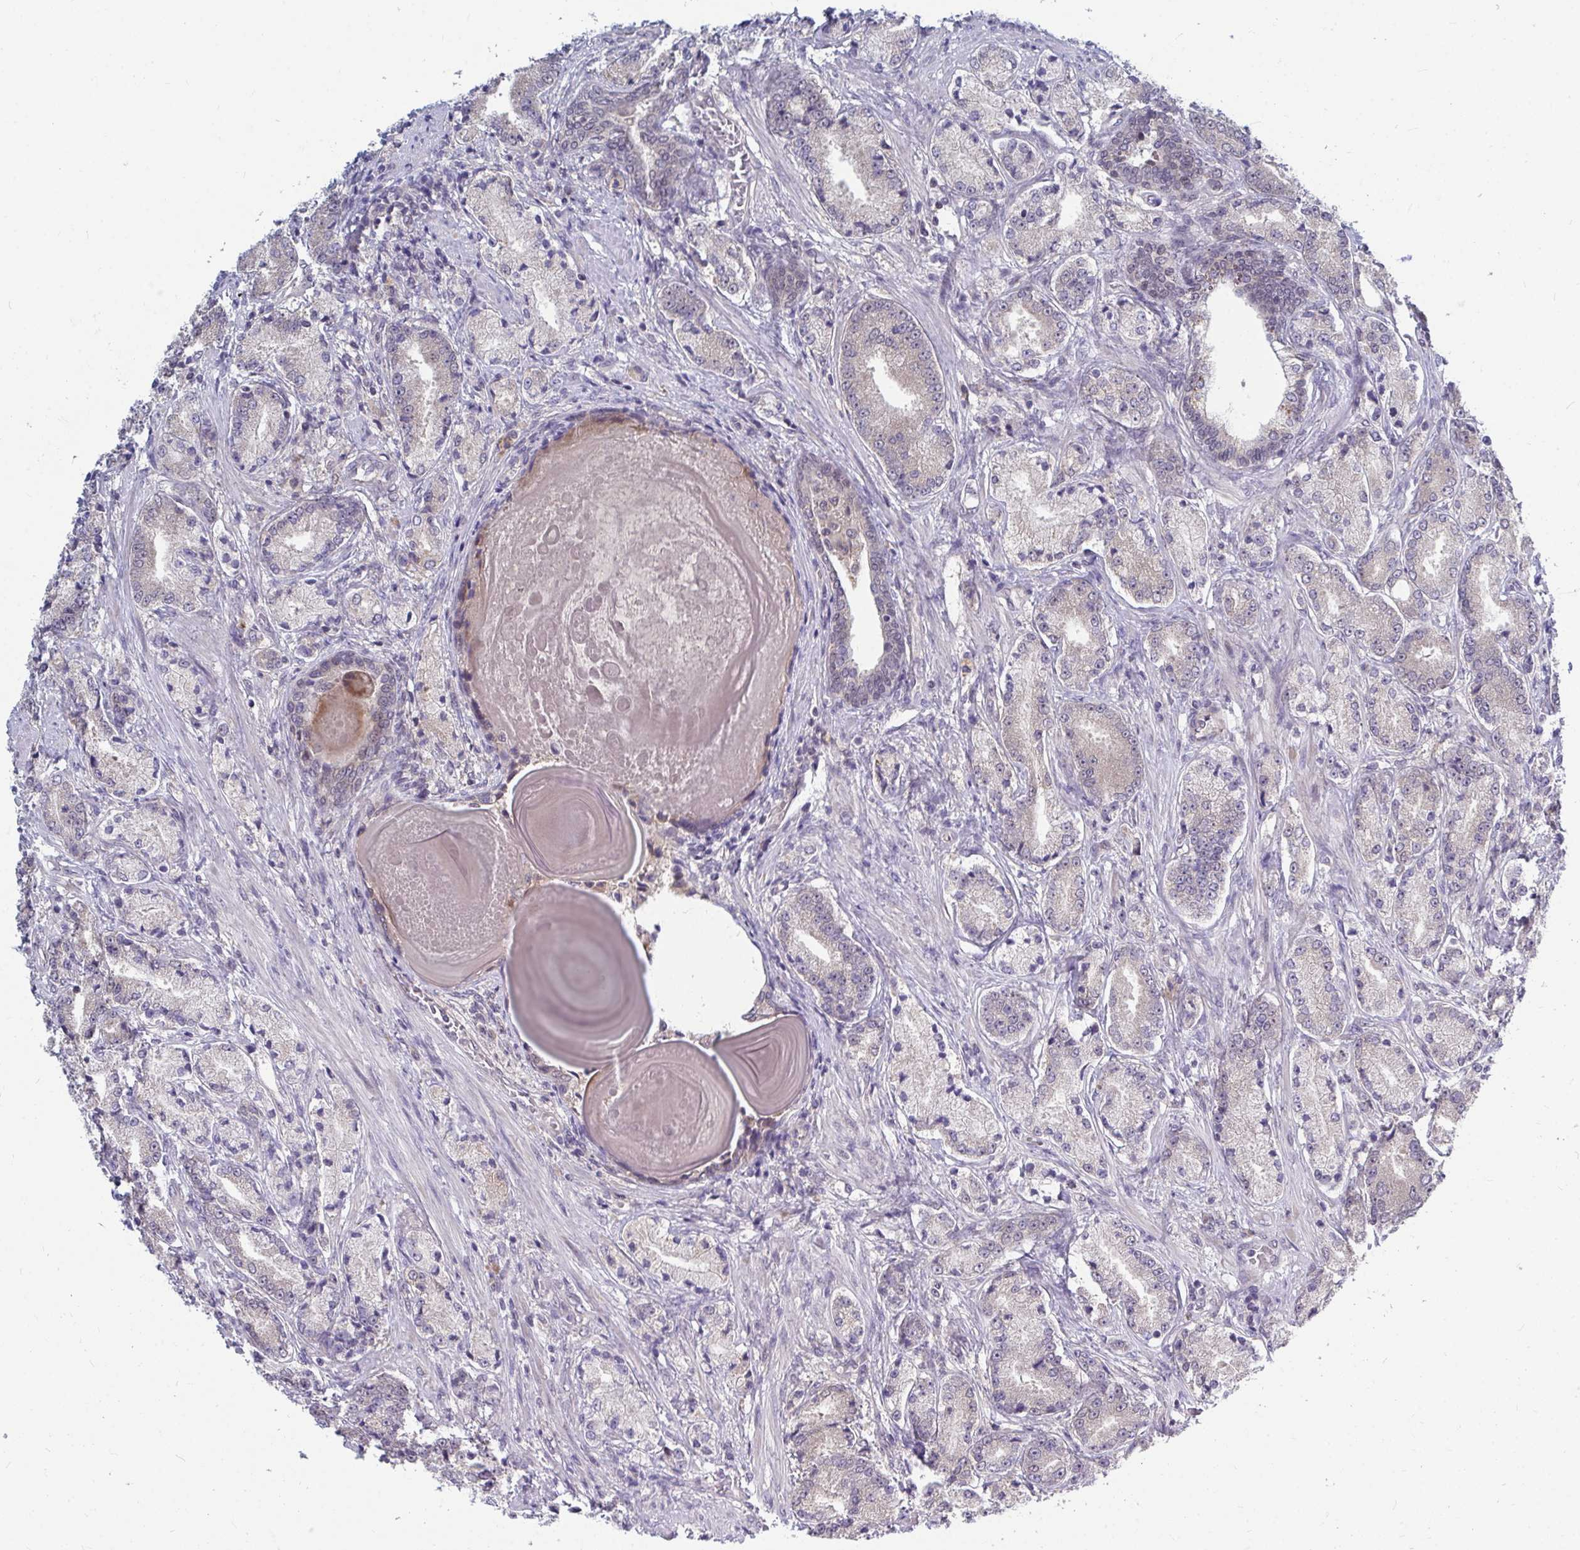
{"staining": {"intensity": "negative", "quantity": "none", "location": "none"}, "tissue": "prostate cancer", "cell_type": "Tumor cells", "image_type": "cancer", "snomed": [{"axis": "morphology", "description": "Adenocarcinoma, High grade"}, {"axis": "topography", "description": "Prostate and seminal vesicle, NOS"}], "caption": "High power microscopy micrograph of an IHC histopathology image of prostate cancer (adenocarcinoma (high-grade)), revealing no significant positivity in tumor cells. The staining was performed using DAB to visualize the protein expression in brown, while the nuclei were stained in blue with hematoxylin (Magnification: 20x).", "gene": "MROH8", "patient": {"sex": "male", "age": 61}}